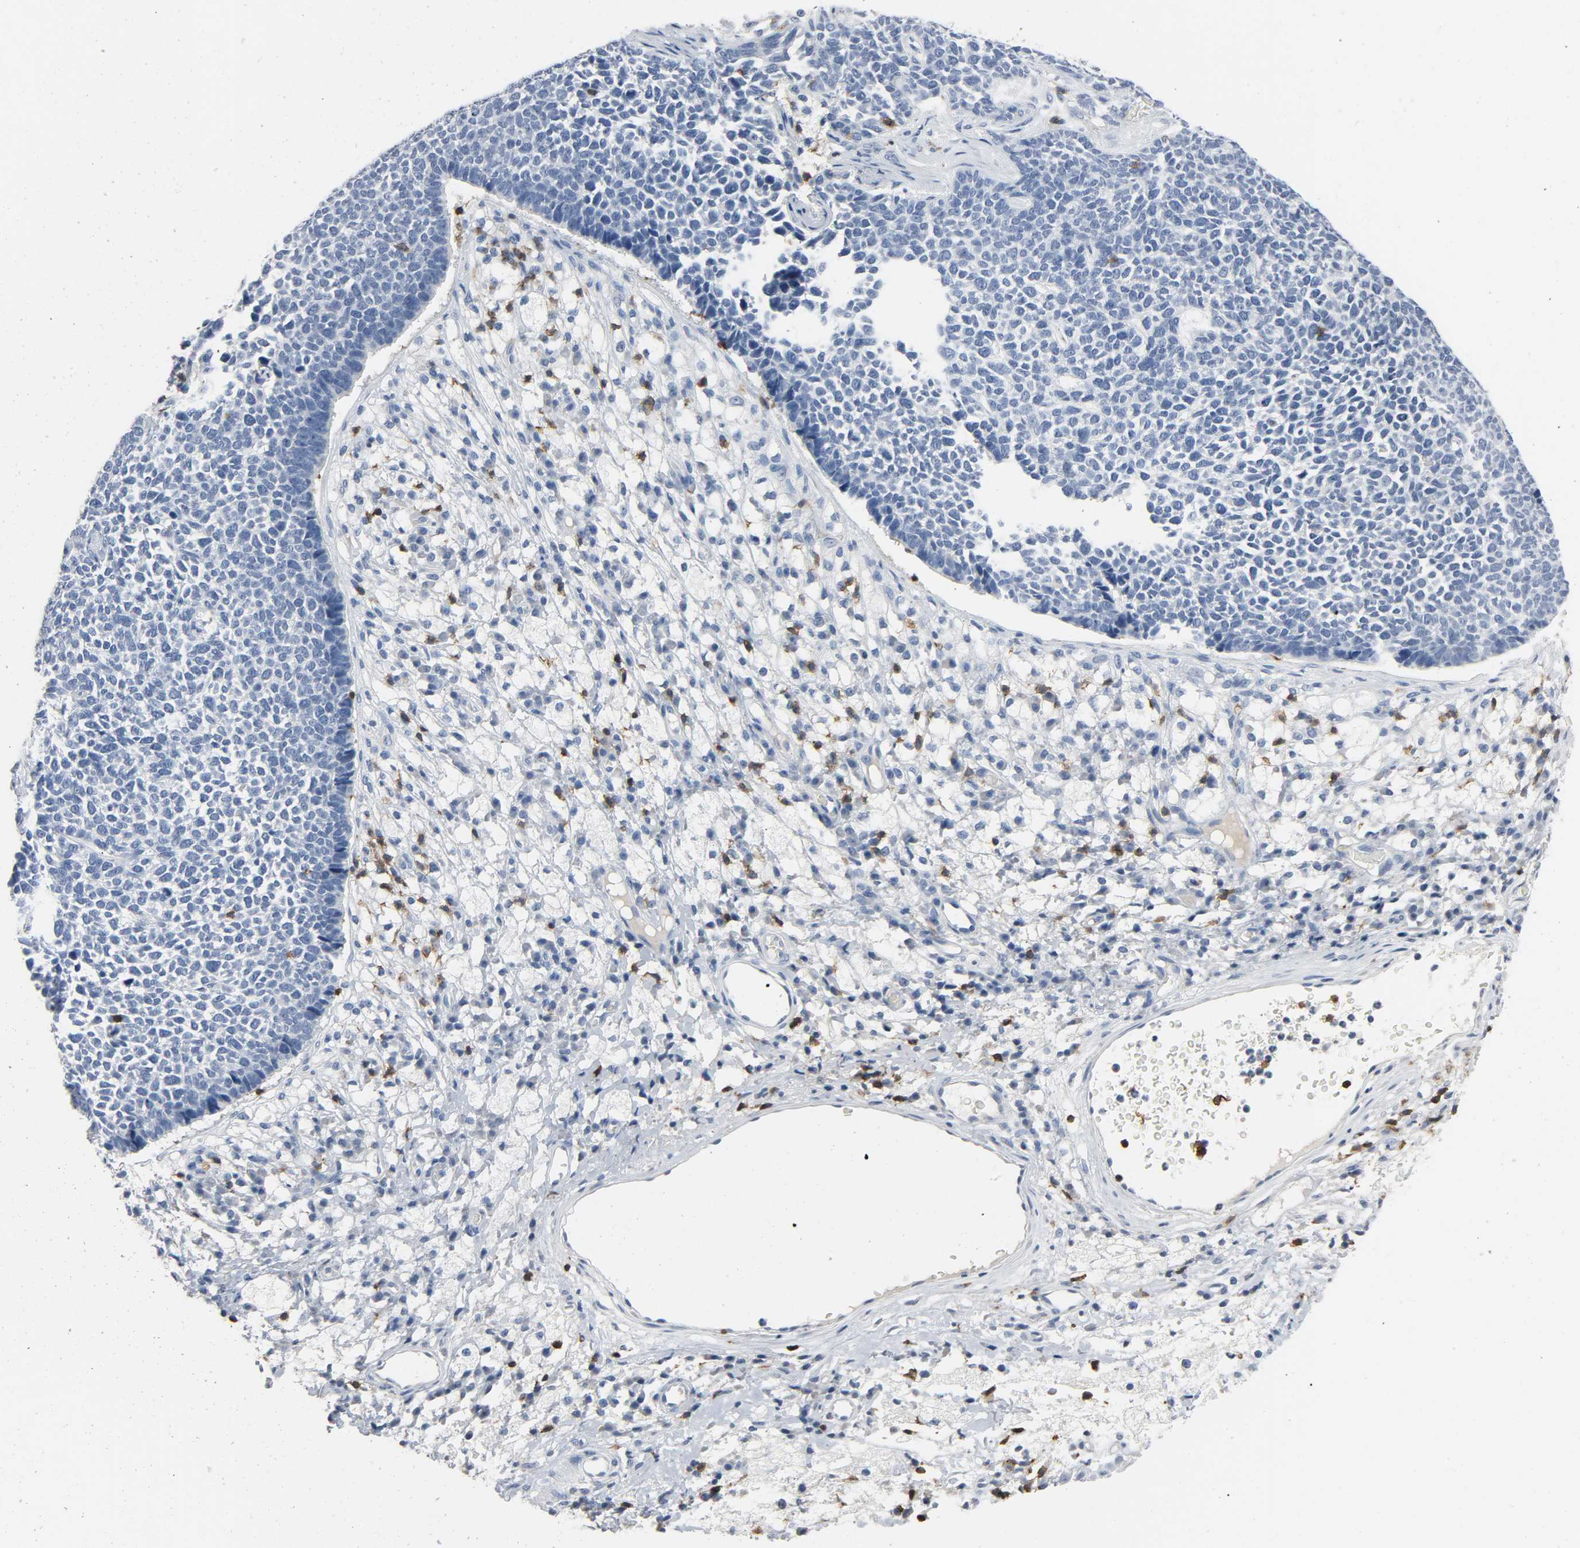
{"staining": {"intensity": "negative", "quantity": "none", "location": "none"}, "tissue": "skin cancer", "cell_type": "Tumor cells", "image_type": "cancer", "snomed": [{"axis": "morphology", "description": "Basal cell carcinoma"}, {"axis": "topography", "description": "Skin"}], "caption": "Tumor cells show no significant expression in skin basal cell carcinoma.", "gene": "LCK", "patient": {"sex": "female", "age": 84}}